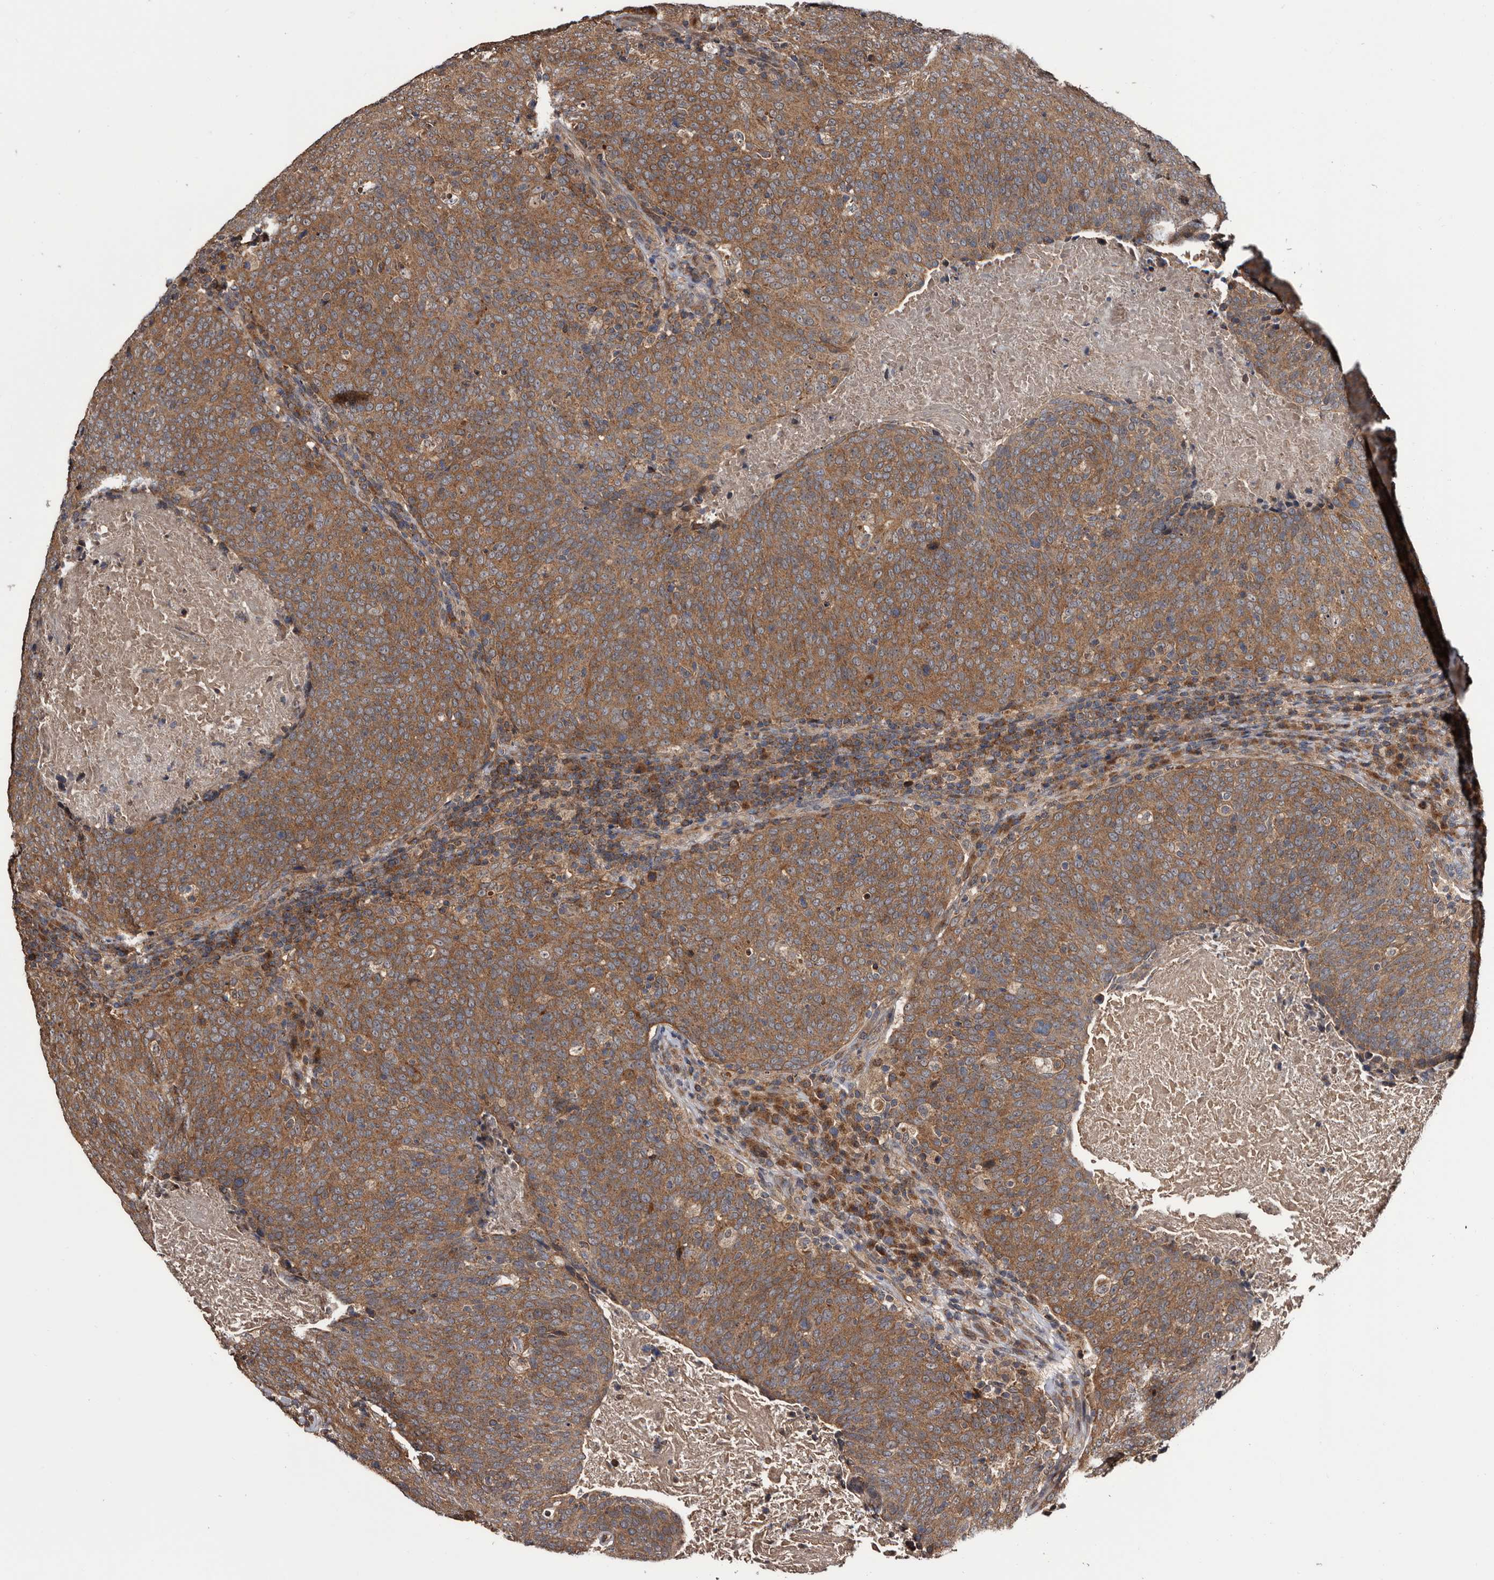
{"staining": {"intensity": "moderate", "quantity": ">75%", "location": "cytoplasmic/membranous"}, "tissue": "head and neck cancer", "cell_type": "Tumor cells", "image_type": "cancer", "snomed": [{"axis": "morphology", "description": "Squamous cell carcinoma, NOS"}, {"axis": "morphology", "description": "Squamous cell carcinoma, metastatic, NOS"}, {"axis": "topography", "description": "Lymph node"}, {"axis": "topography", "description": "Head-Neck"}], "caption": "IHC of head and neck squamous cell carcinoma displays medium levels of moderate cytoplasmic/membranous positivity in approximately >75% of tumor cells. (IHC, brightfield microscopy, high magnification).", "gene": "TTI2", "patient": {"sex": "male", "age": 62}}